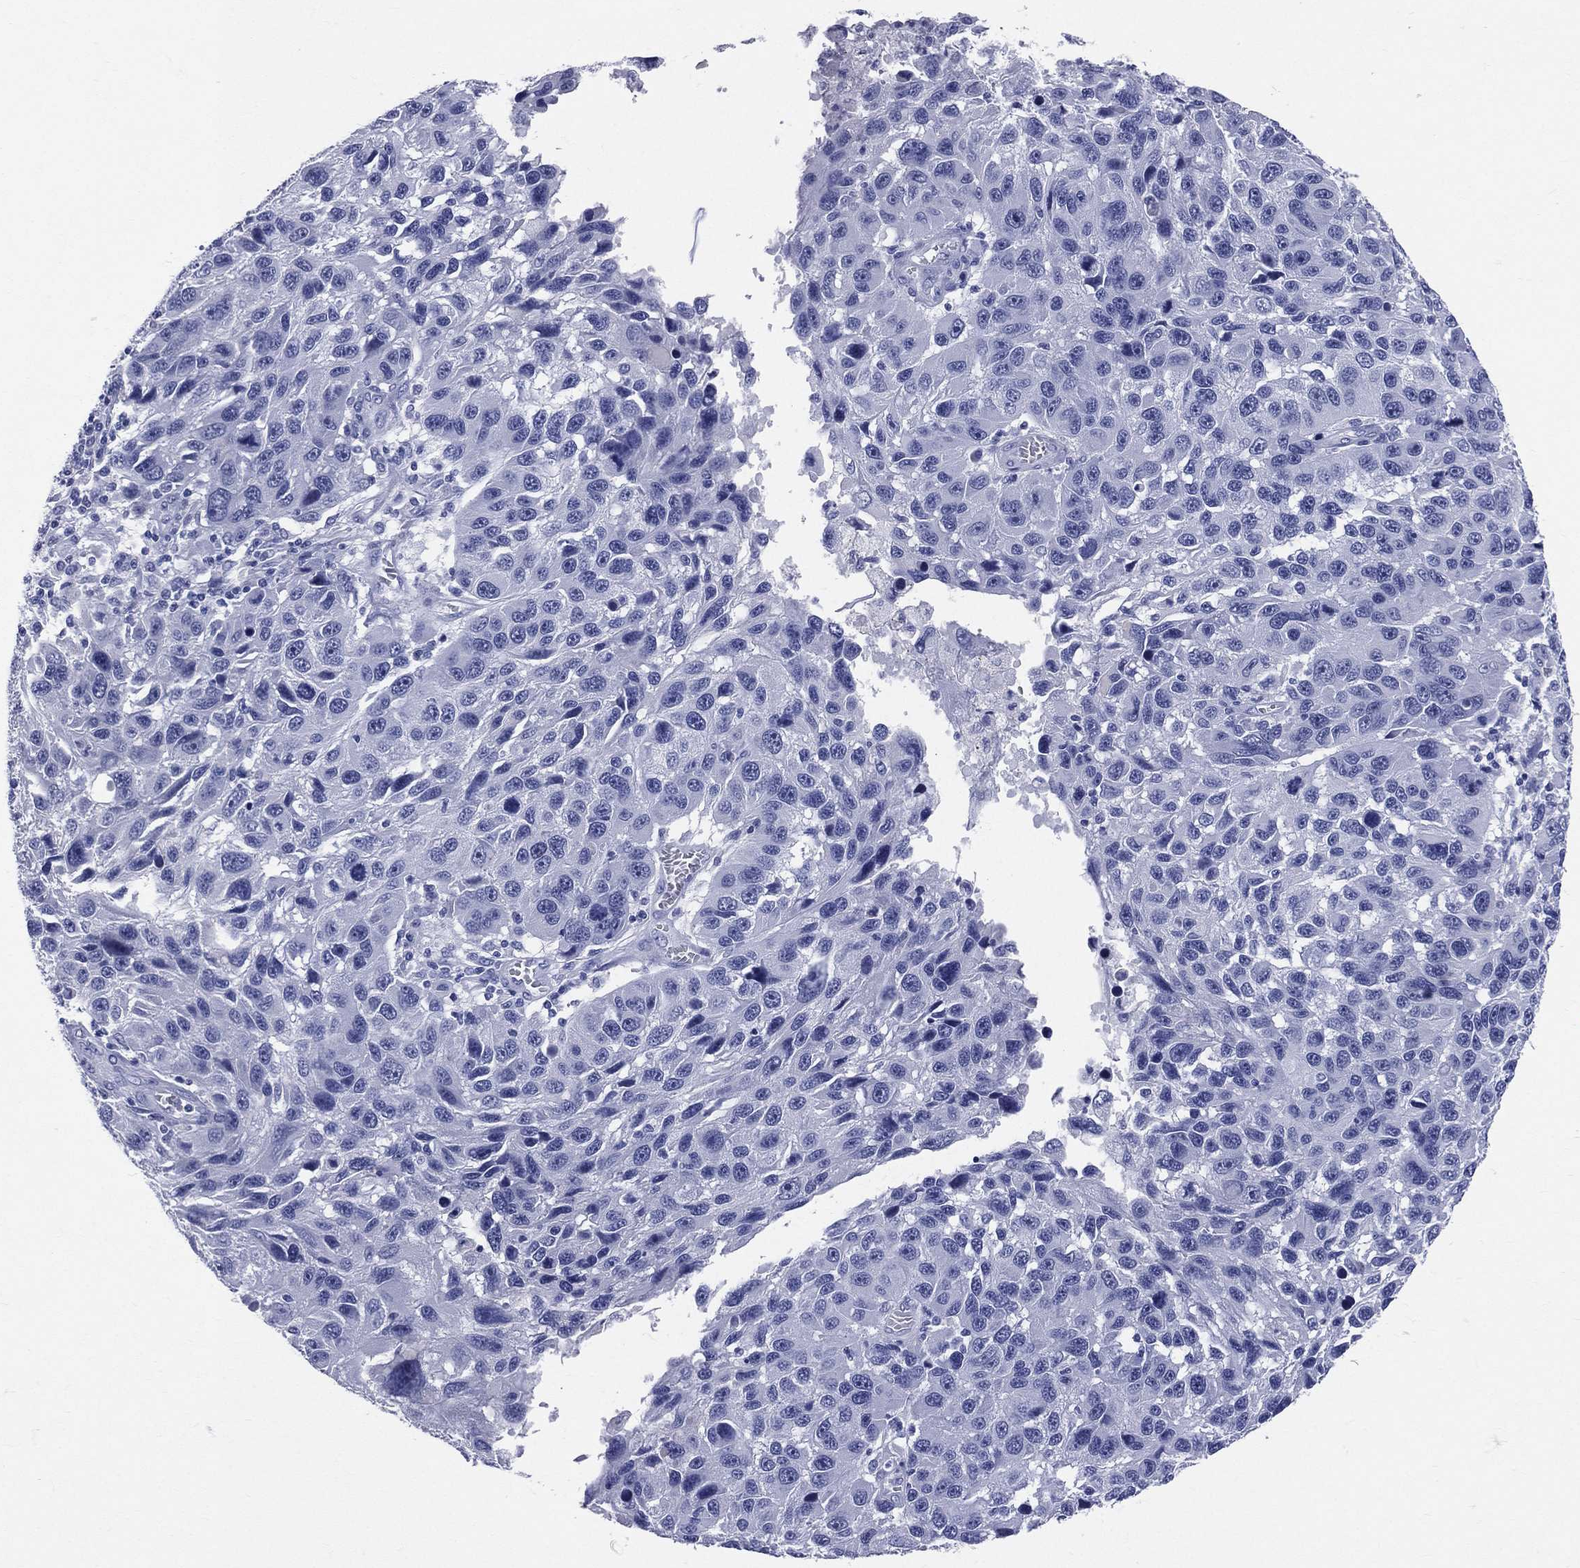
{"staining": {"intensity": "negative", "quantity": "none", "location": "none"}, "tissue": "melanoma", "cell_type": "Tumor cells", "image_type": "cancer", "snomed": [{"axis": "morphology", "description": "Malignant melanoma, NOS"}, {"axis": "topography", "description": "Skin"}], "caption": "Human malignant melanoma stained for a protein using IHC demonstrates no expression in tumor cells.", "gene": "CYLC1", "patient": {"sex": "male", "age": 53}}